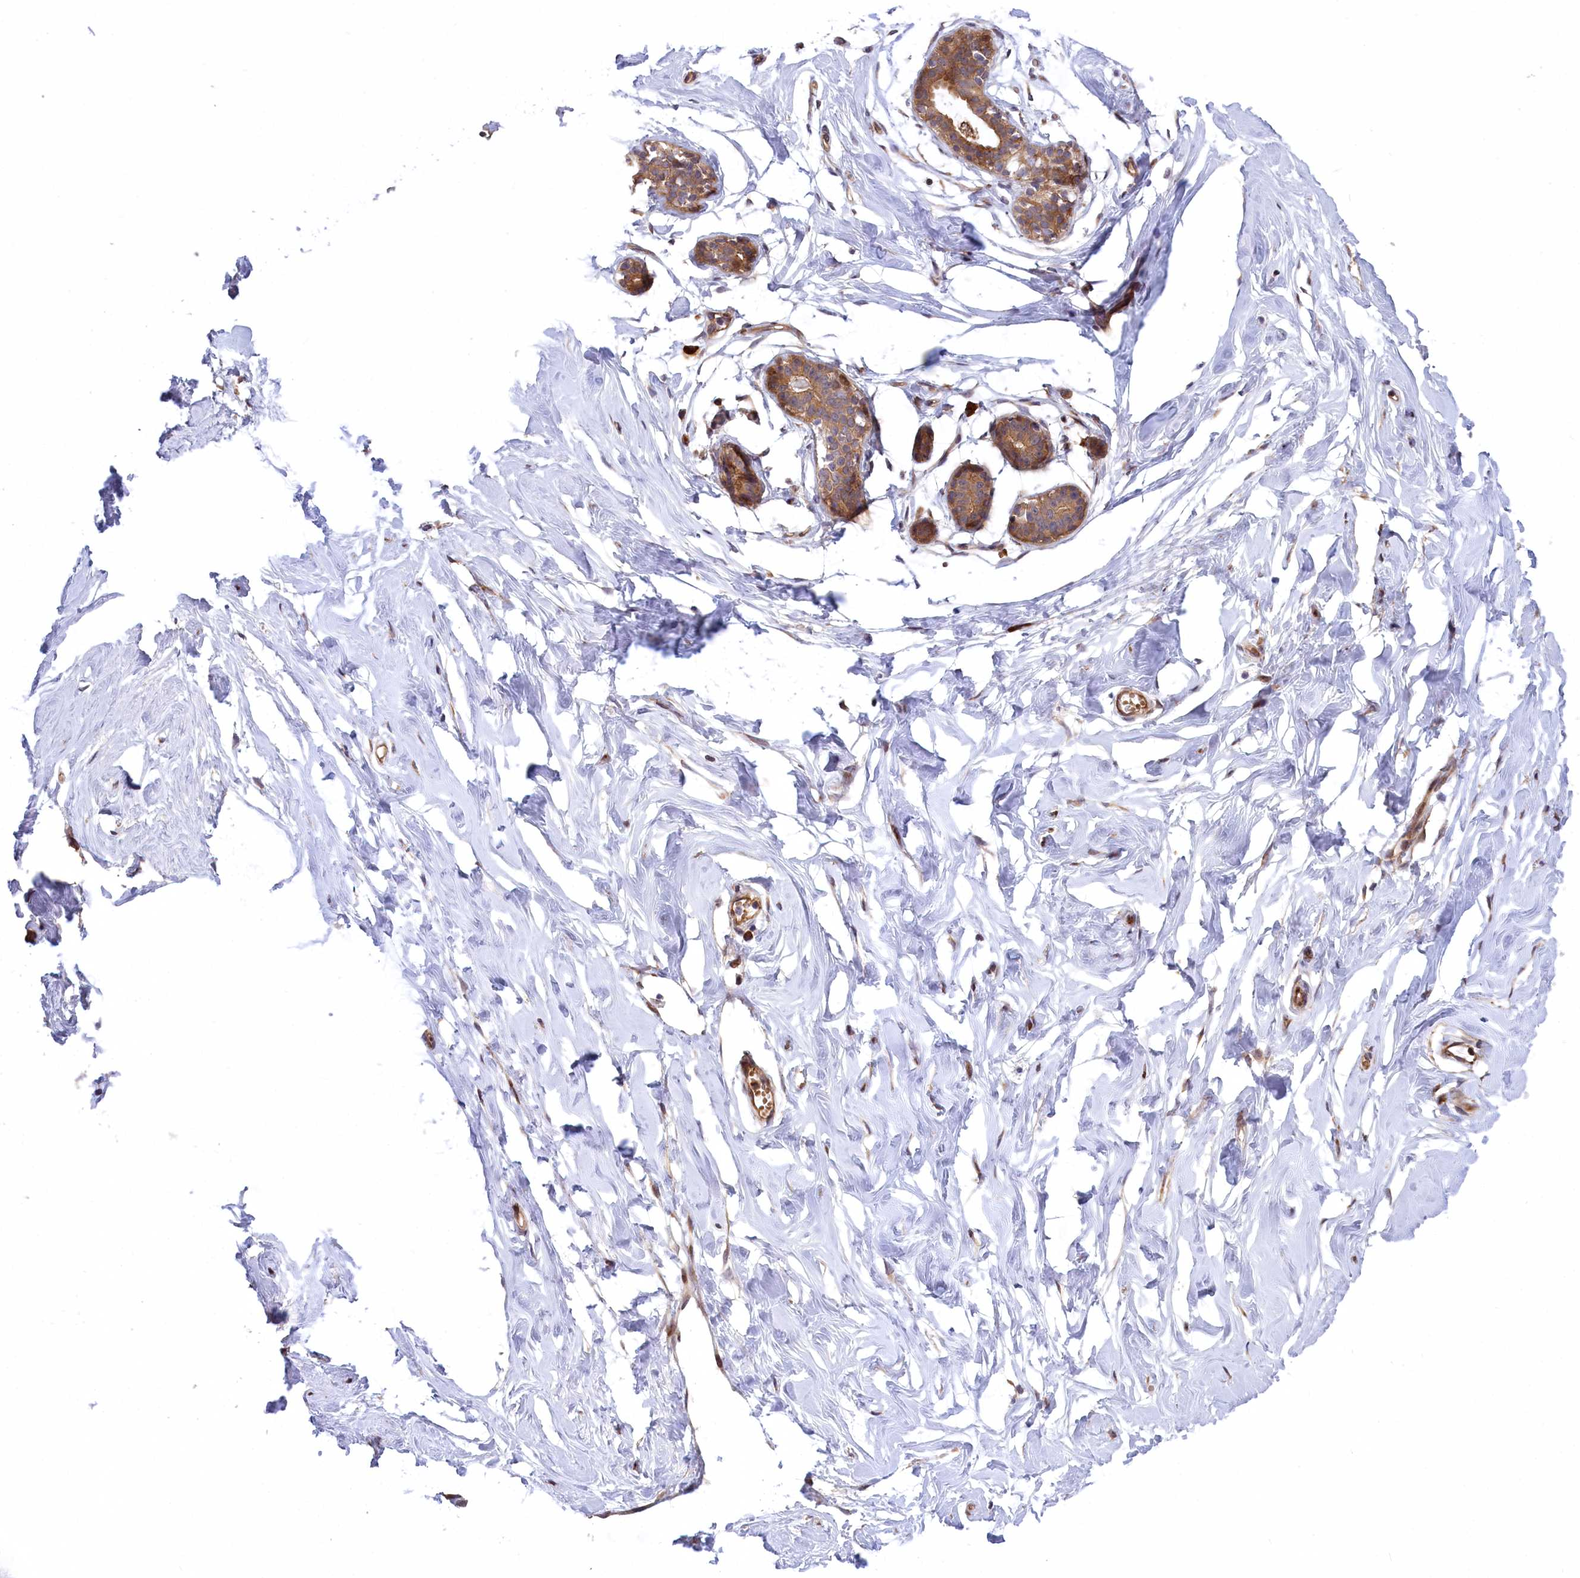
{"staining": {"intensity": "weak", "quantity": ">75%", "location": "cytoplasmic/membranous,nuclear"}, "tissue": "breast", "cell_type": "Adipocytes", "image_type": "normal", "snomed": [{"axis": "morphology", "description": "Normal tissue, NOS"}, {"axis": "morphology", "description": "Adenoma, NOS"}, {"axis": "topography", "description": "Breast"}], "caption": "IHC staining of normal breast, which demonstrates low levels of weak cytoplasmic/membranous,nuclear positivity in about >75% of adipocytes indicating weak cytoplasmic/membranous,nuclear protein staining. The staining was performed using DAB (brown) for protein detection and nuclei were counterstained in hematoxylin (blue).", "gene": "DDX60L", "patient": {"sex": "female", "age": 23}}